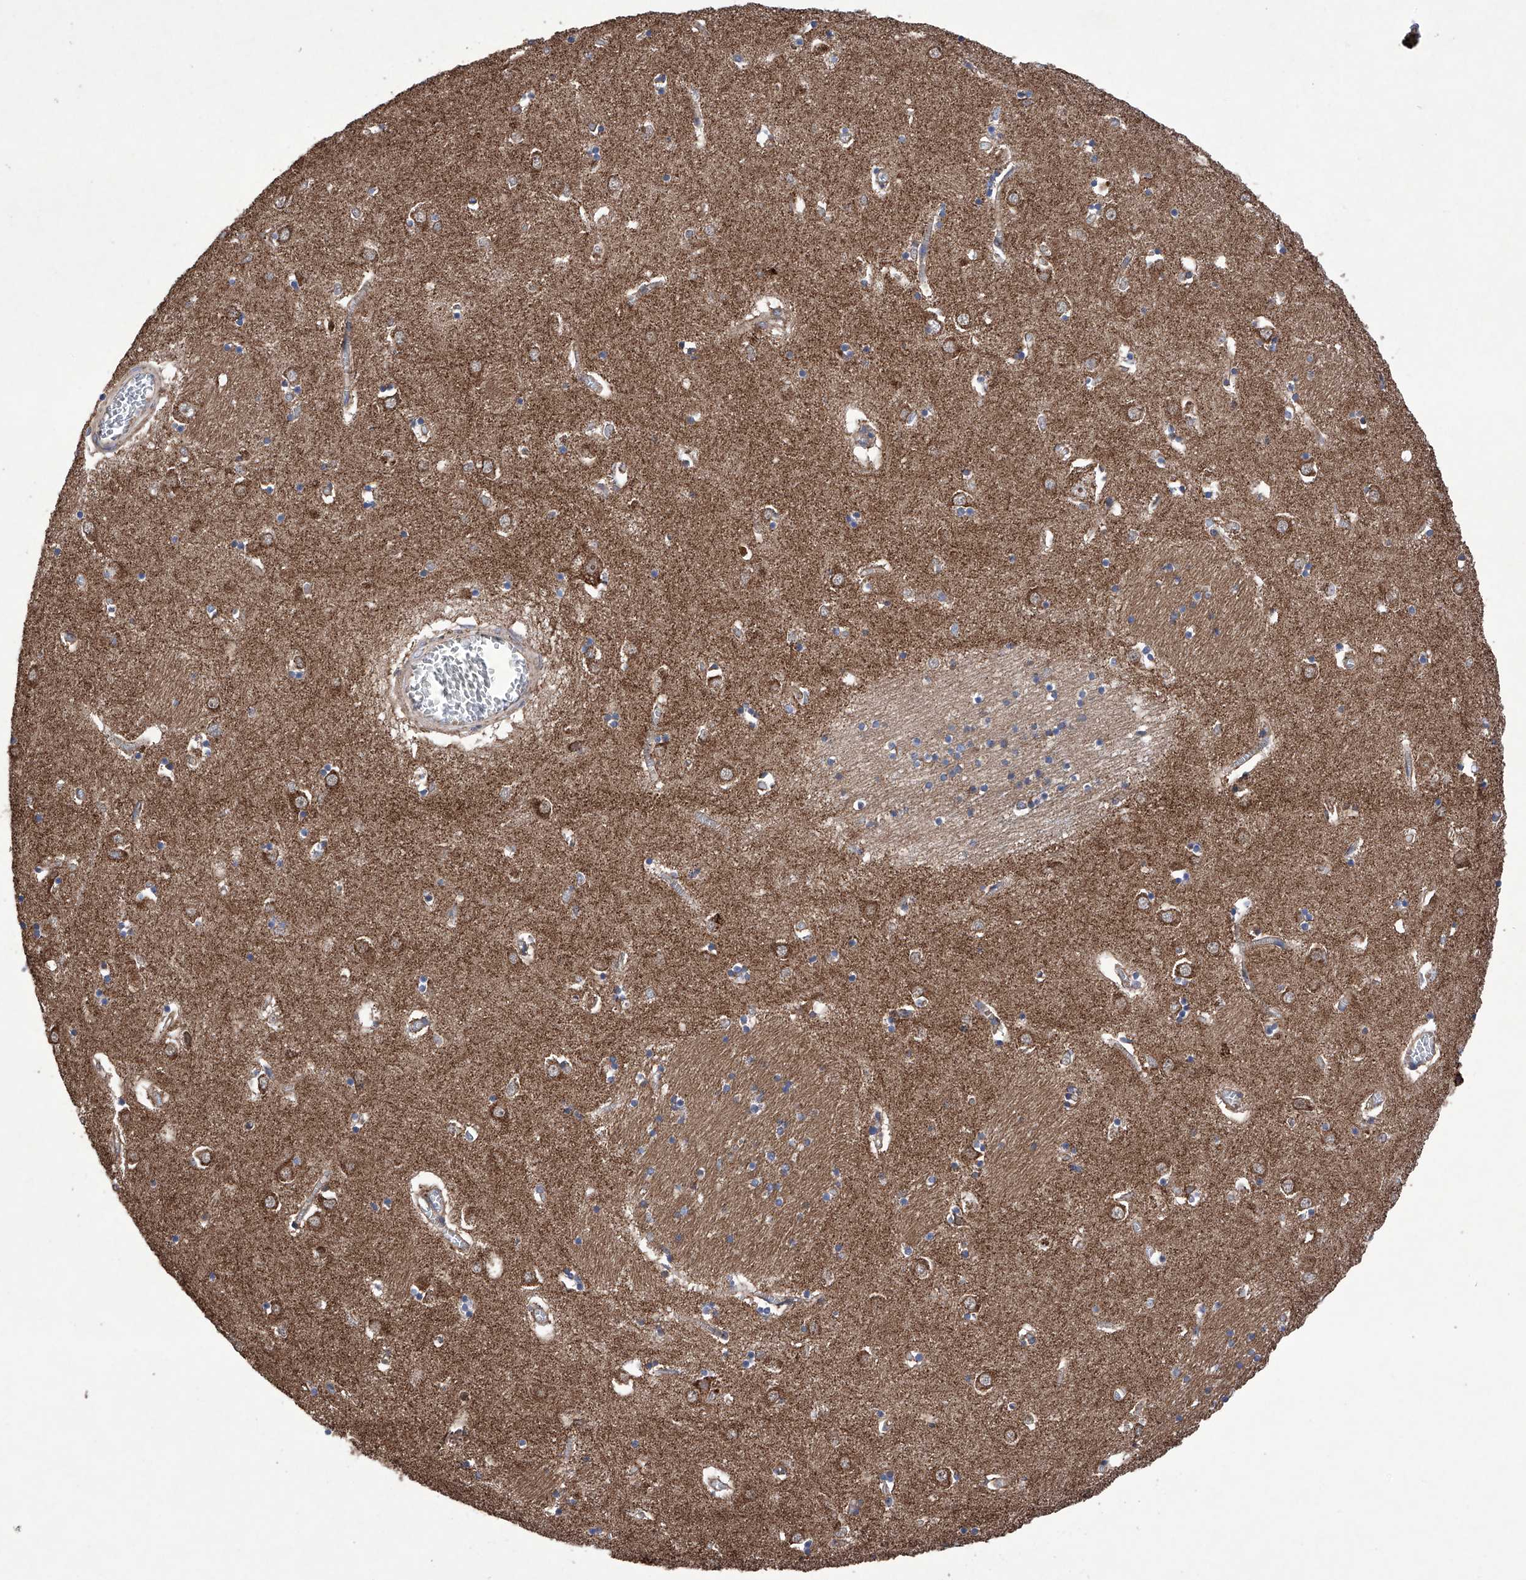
{"staining": {"intensity": "moderate", "quantity": ">75%", "location": "cytoplasmic/membranous"}, "tissue": "caudate", "cell_type": "Glial cells", "image_type": "normal", "snomed": [{"axis": "morphology", "description": "Normal tissue, NOS"}, {"axis": "topography", "description": "Lateral ventricle wall"}], "caption": "Immunohistochemical staining of unremarkable caudate exhibits moderate cytoplasmic/membranous protein positivity in approximately >75% of glial cells.", "gene": "EFCAB2", "patient": {"sex": "male", "age": 70}}